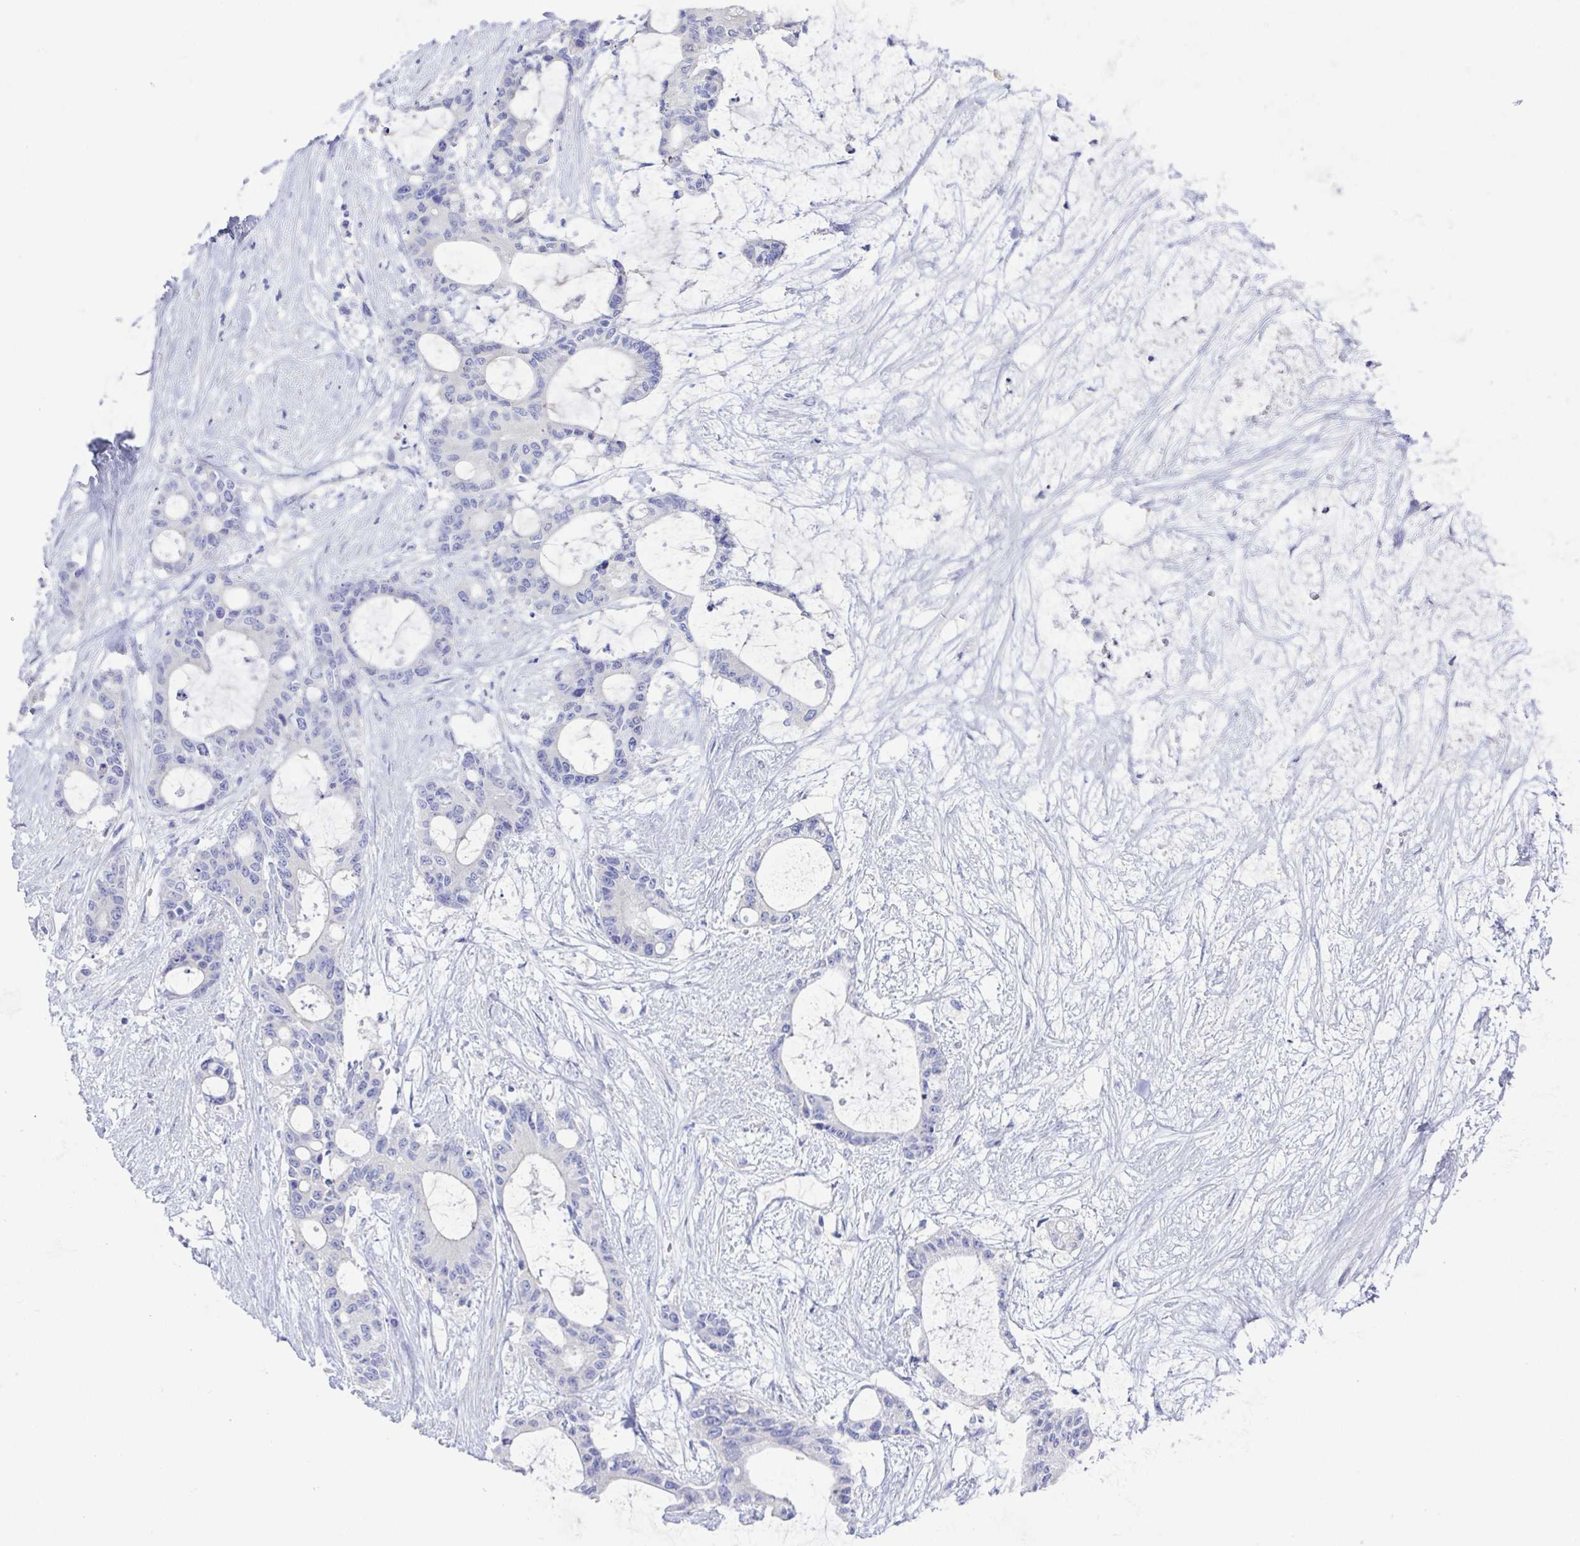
{"staining": {"intensity": "negative", "quantity": "none", "location": "none"}, "tissue": "liver cancer", "cell_type": "Tumor cells", "image_type": "cancer", "snomed": [{"axis": "morphology", "description": "Normal tissue, NOS"}, {"axis": "morphology", "description": "Cholangiocarcinoma"}, {"axis": "topography", "description": "Liver"}, {"axis": "topography", "description": "Peripheral nerve tissue"}], "caption": "Tumor cells show no significant protein expression in cholangiocarcinoma (liver). The staining is performed using DAB brown chromogen with nuclei counter-stained in using hematoxylin.", "gene": "MED11", "patient": {"sex": "female", "age": 73}}